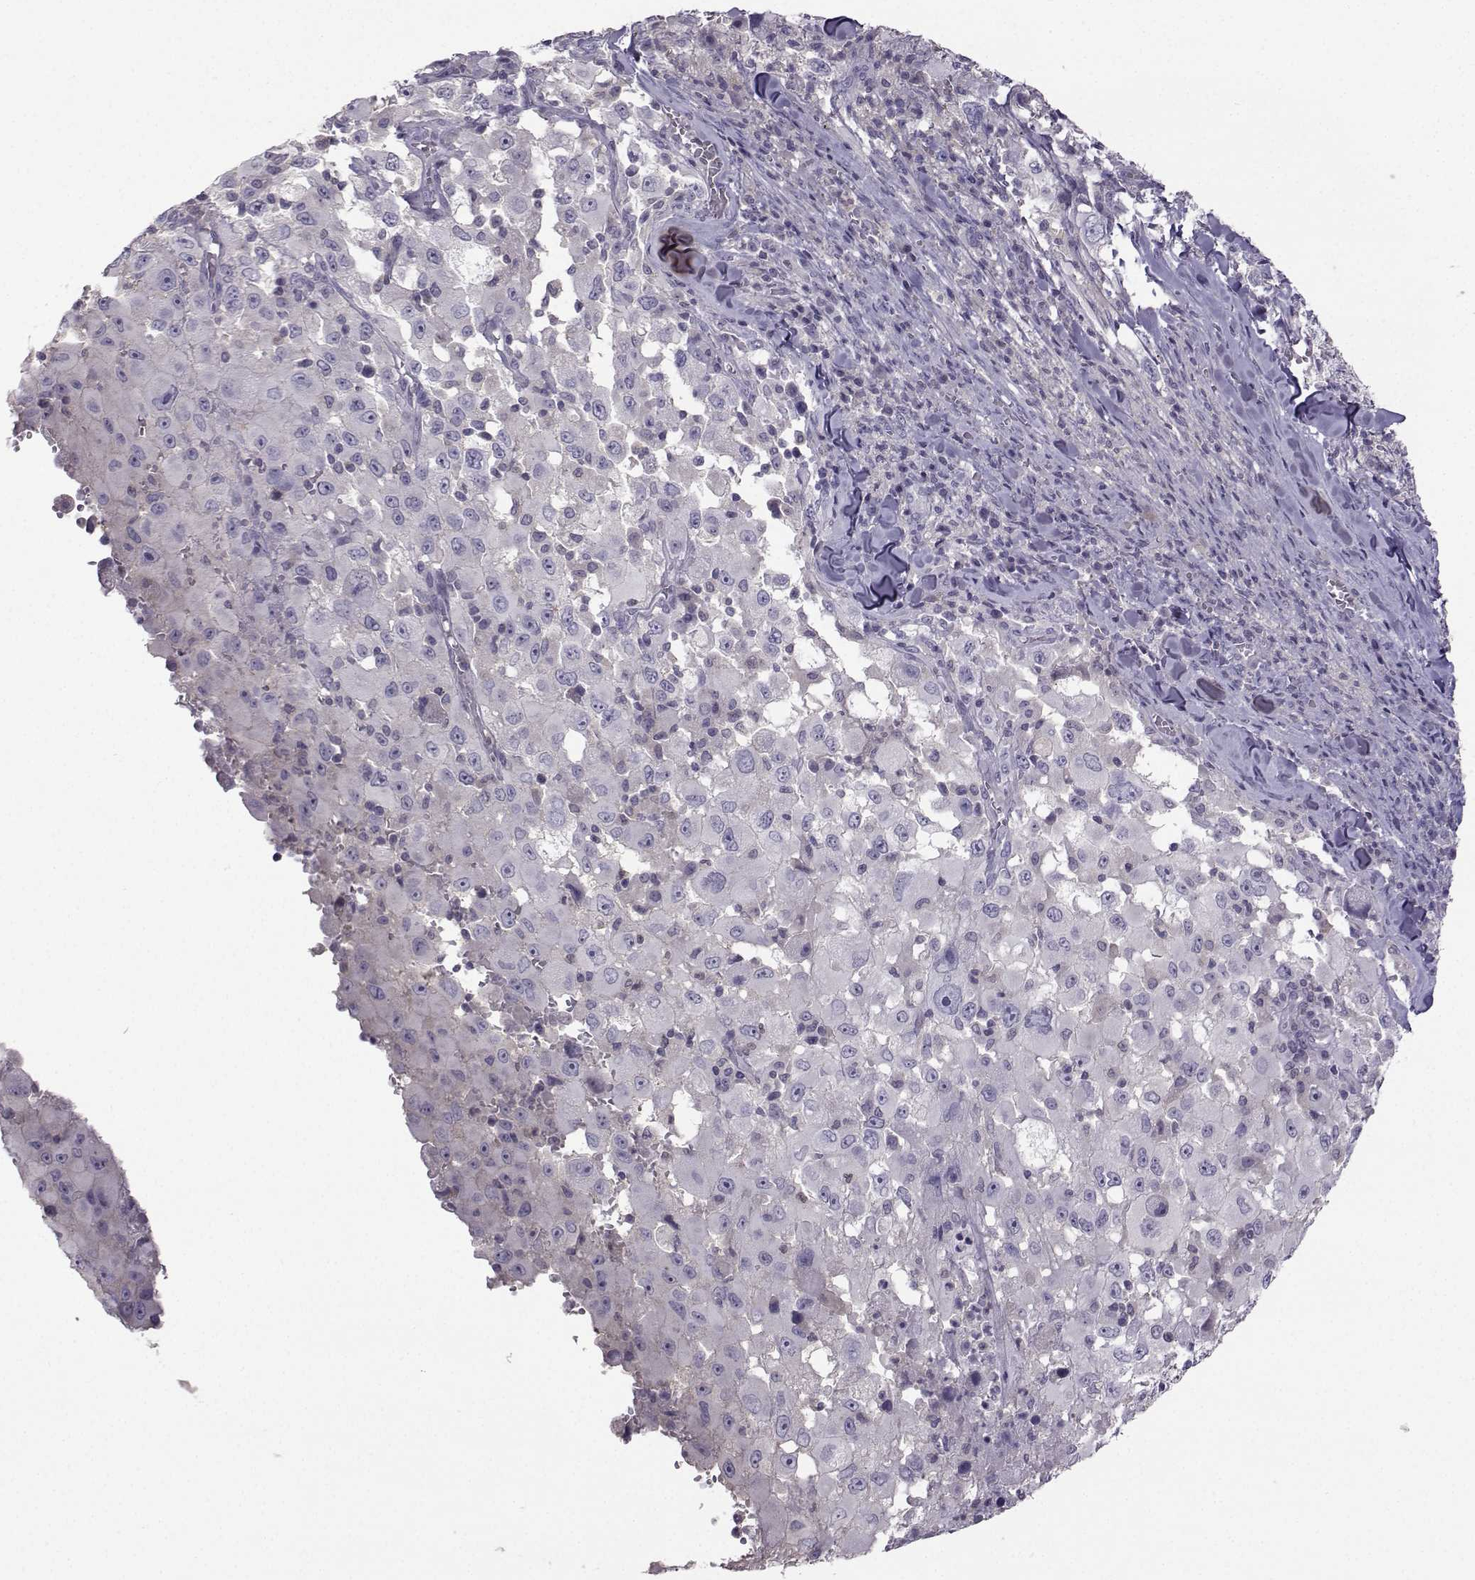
{"staining": {"intensity": "negative", "quantity": "none", "location": "none"}, "tissue": "melanoma", "cell_type": "Tumor cells", "image_type": "cancer", "snomed": [{"axis": "morphology", "description": "Malignant melanoma, Metastatic site"}, {"axis": "topography", "description": "Soft tissue"}], "caption": "Human melanoma stained for a protein using immunohistochemistry (IHC) shows no staining in tumor cells.", "gene": "FCAMR", "patient": {"sex": "male", "age": 50}}